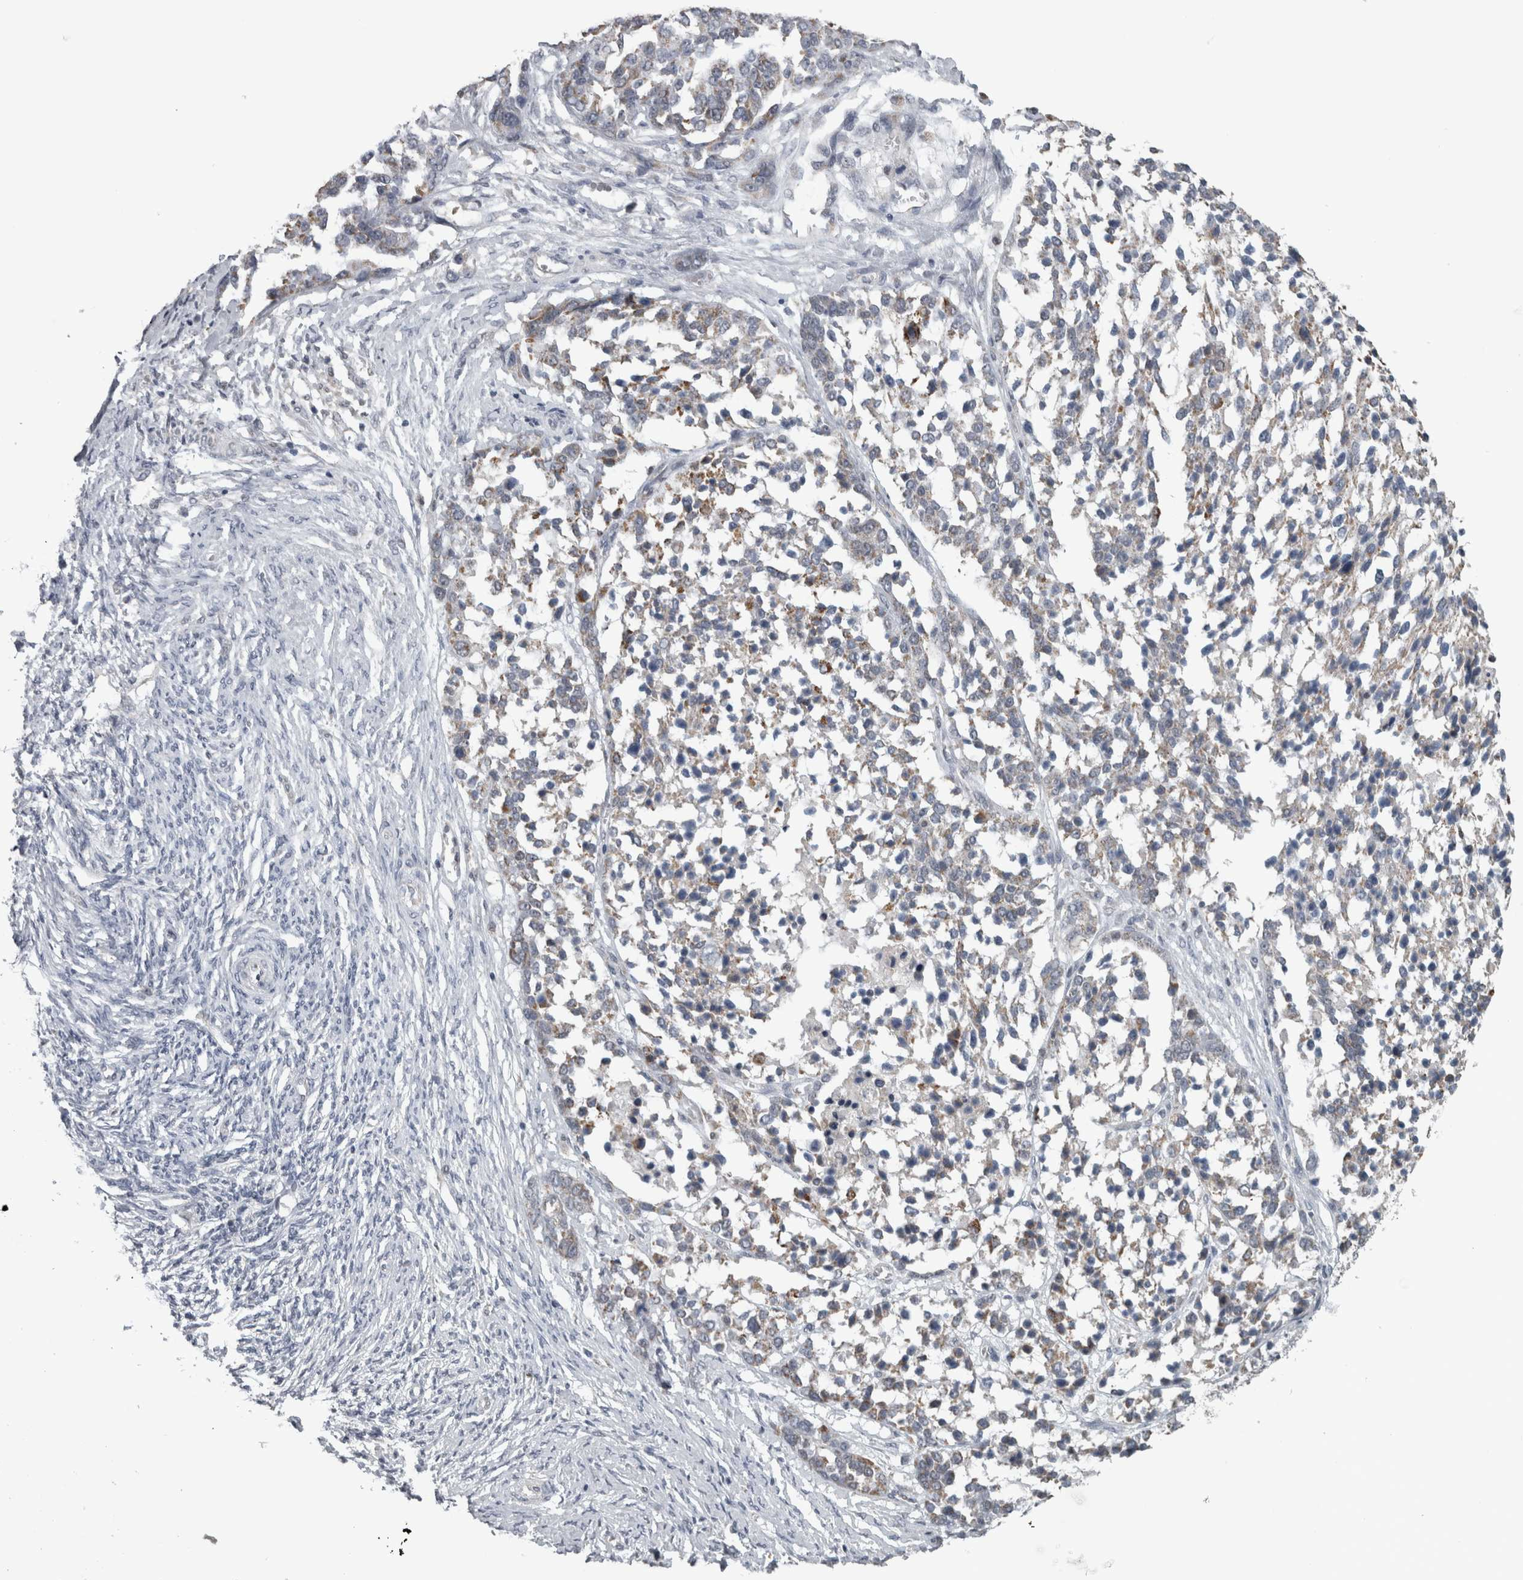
{"staining": {"intensity": "weak", "quantity": "<25%", "location": "cytoplasmic/membranous"}, "tissue": "ovarian cancer", "cell_type": "Tumor cells", "image_type": "cancer", "snomed": [{"axis": "morphology", "description": "Cystadenocarcinoma, serous, NOS"}, {"axis": "topography", "description": "Ovary"}], "caption": "IHC micrograph of neoplastic tissue: human ovarian cancer (serous cystadenocarcinoma) stained with DAB displays no significant protein staining in tumor cells.", "gene": "OR2K2", "patient": {"sex": "female", "age": 44}}